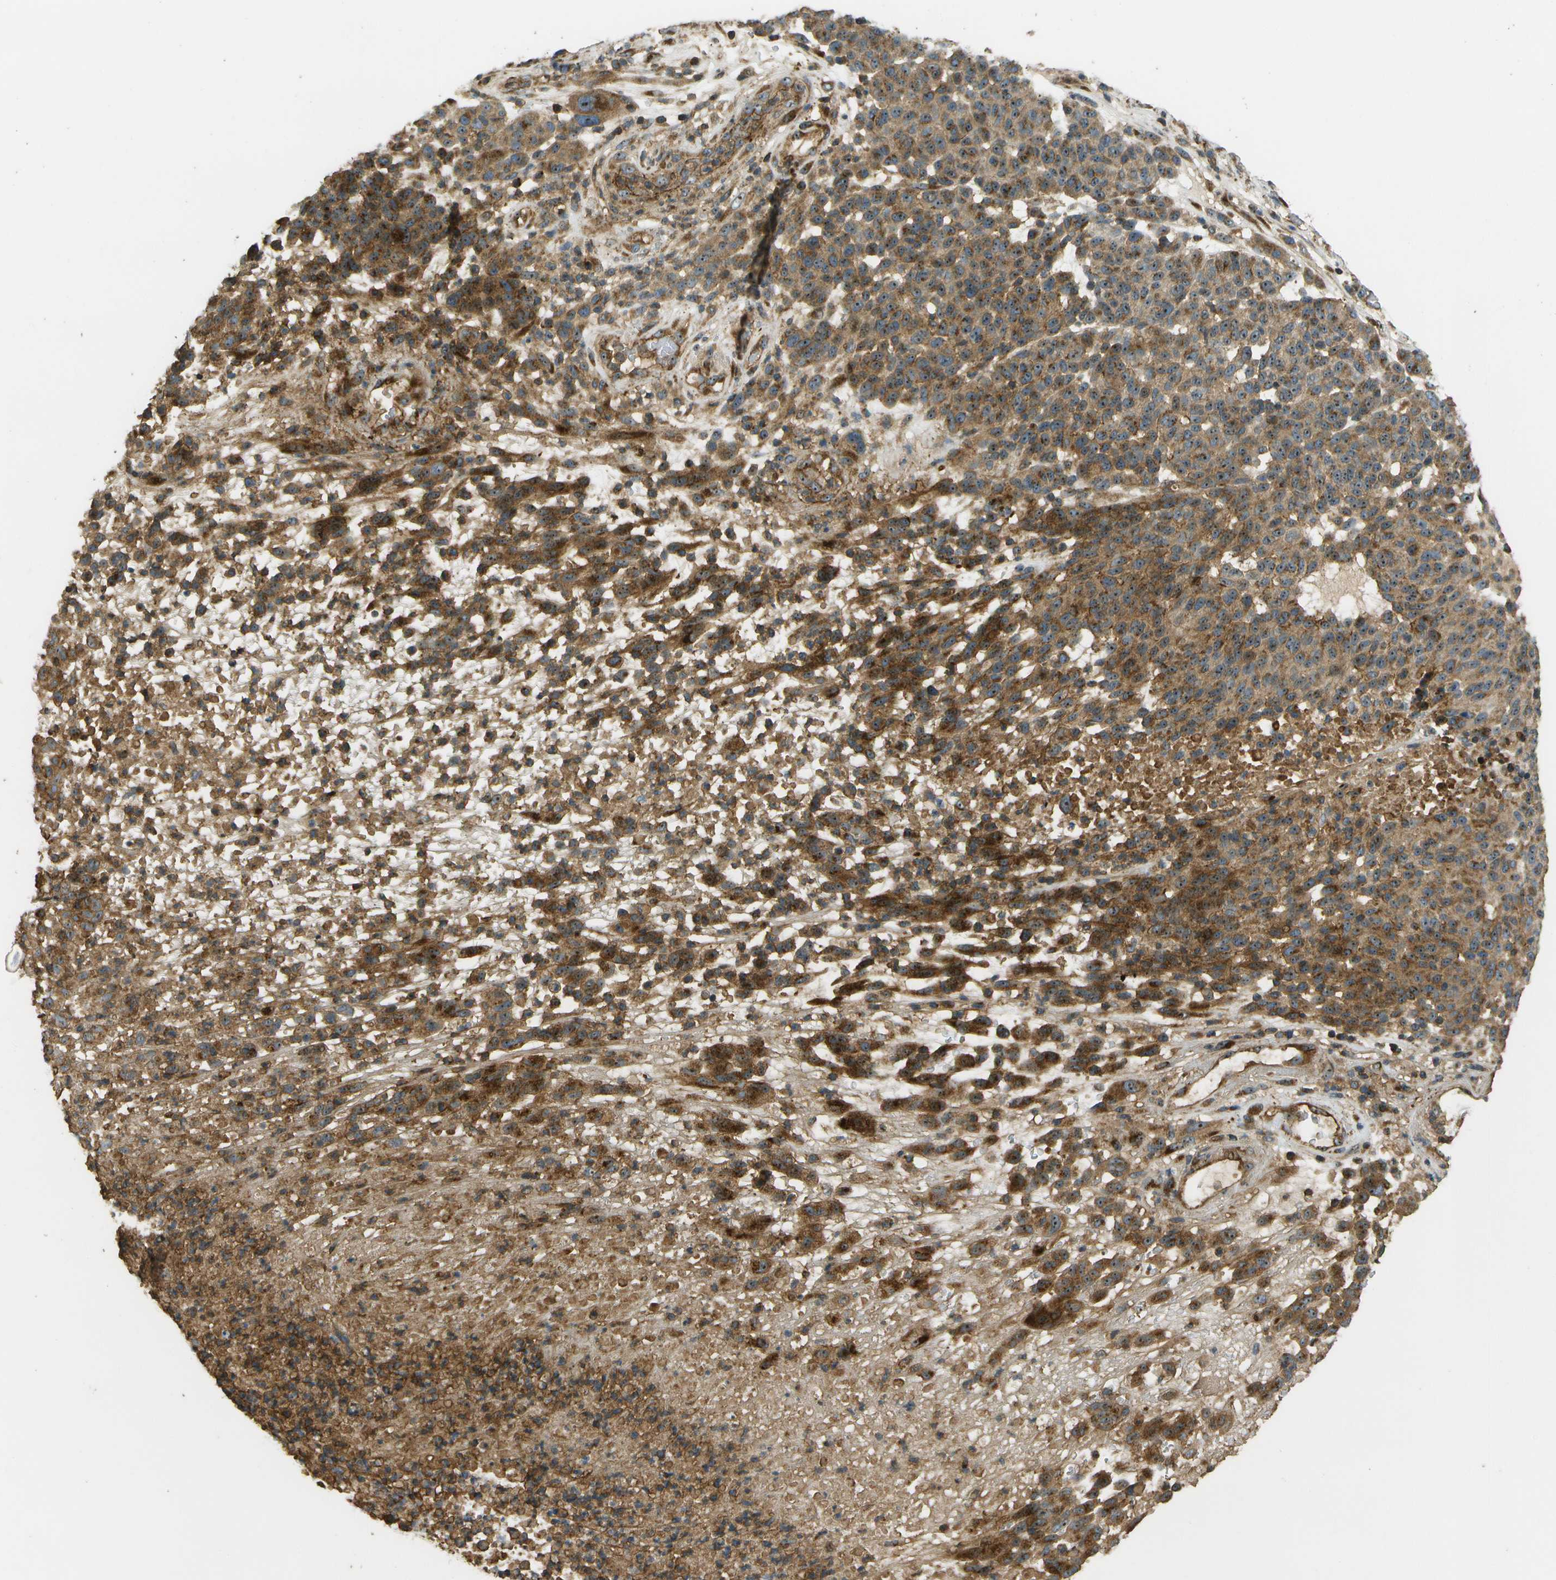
{"staining": {"intensity": "moderate", "quantity": ">75%", "location": "cytoplasmic/membranous,nuclear"}, "tissue": "melanoma", "cell_type": "Tumor cells", "image_type": "cancer", "snomed": [{"axis": "morphology", "description": "Malignant melanoma, NOS"}, {"axis": "topography", "description": "Skin"}], "caption": "Malignant melanoma stained for a protein (brown) demonstrates moderate cytoplasmic/membranous and nuclear positive positivity in approximately >75% of tumor cells.", "gene": "LRP12", "patient": {"sex": "male", "age": 59}}